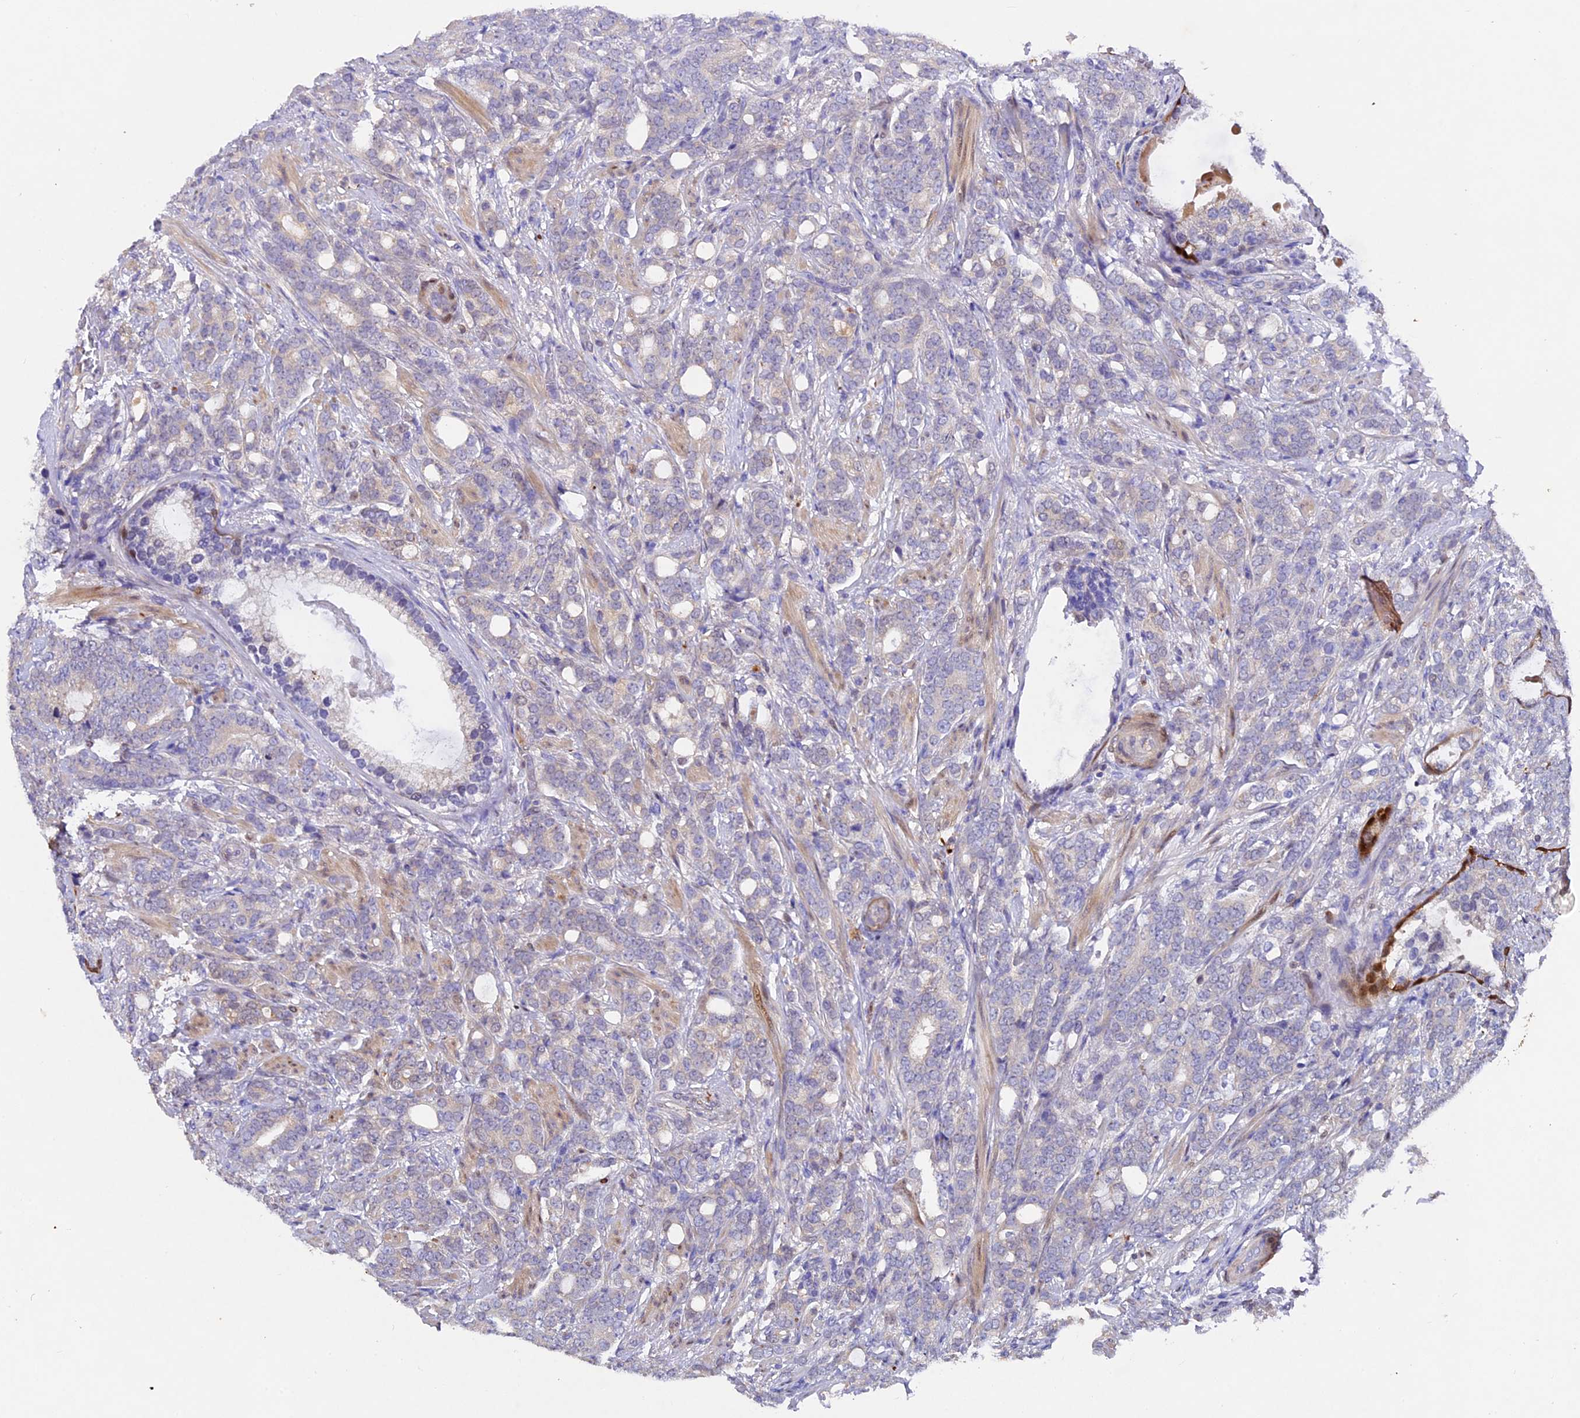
{"staining": {"intensity": "negative", "quantity": "none", "location": "none"}, "tissue": "prostate cancer", "cell_type": "Tumor cells", "image_type": "cancer", "snomed": [{"axis": "morphology", "description": "Adenocarcinoma, Low grade"}, {"axis": "topography", "description": "Prostate"}], "caption": "Prostate adenocarcinoma (low-grade) was stained to show a protein in brown. There is no significant positivity in tumor cells. (IHC, brightfield microscopy, high magnification).", "gene": "TGDS", "patient": {"sex": "male", "age": 71}}